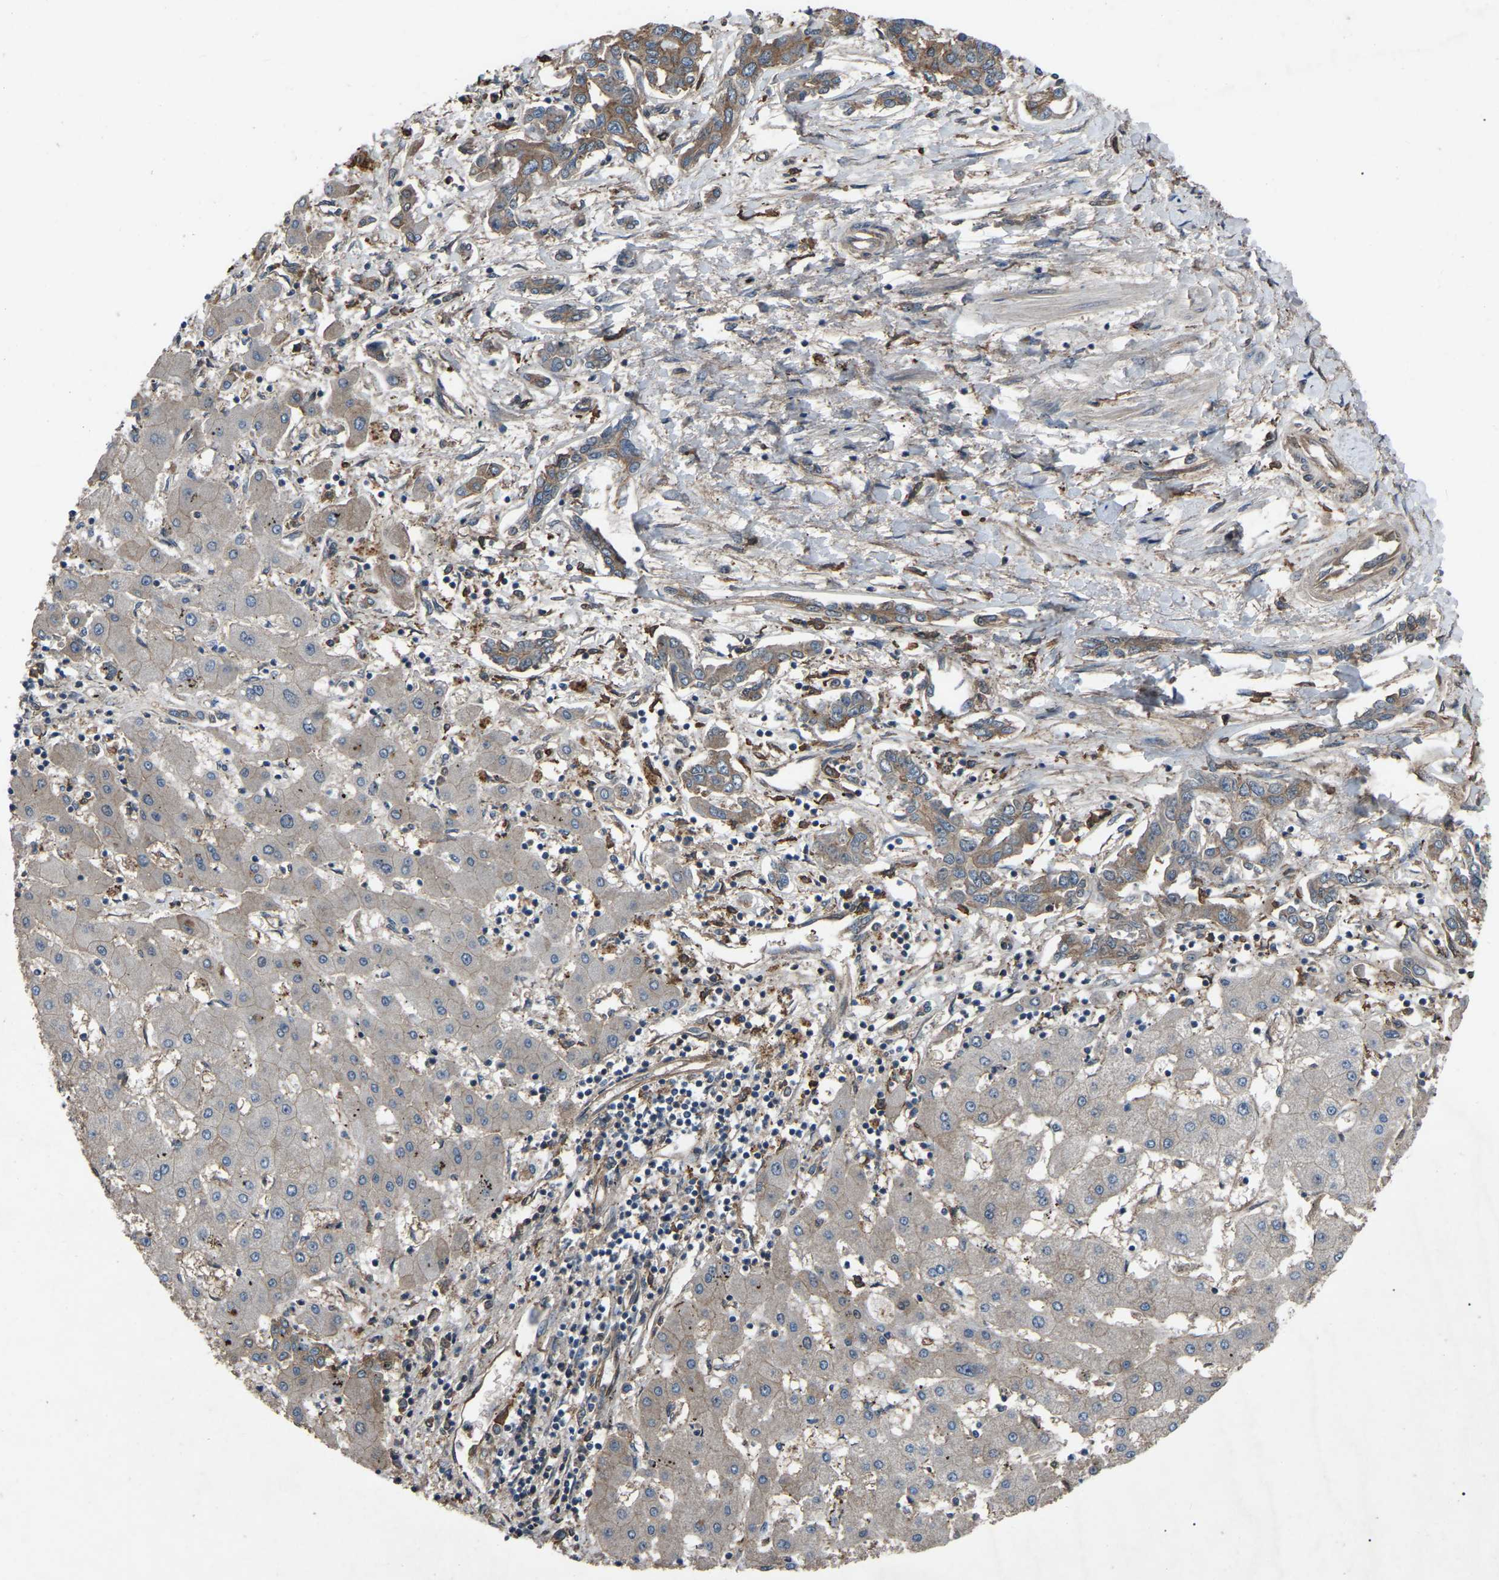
{"staining": {"intensity": "moderate", "quantity": ">75%", "location": "cytoplasmic/membranous"}, "tissue": "liver cancer", "cell_type": "Tumor cells", "image_type": "cancer", "snomed": [{"axis": "morphology", "description": "Cholangiocarcinoma"}, {"axis": "topography", "description": "Liver"}], "caption": "High-magnification brightfield microscopy of liver cancer stained with DAB (brown) and counterstained with hematoxylin (blue). tumor cells exhibit moderate cytoplasmic/membranous expression is identified in approximately>75% of cells.", "gene": "AIMP1", "patient": {"sex": "male", "age": 59}}